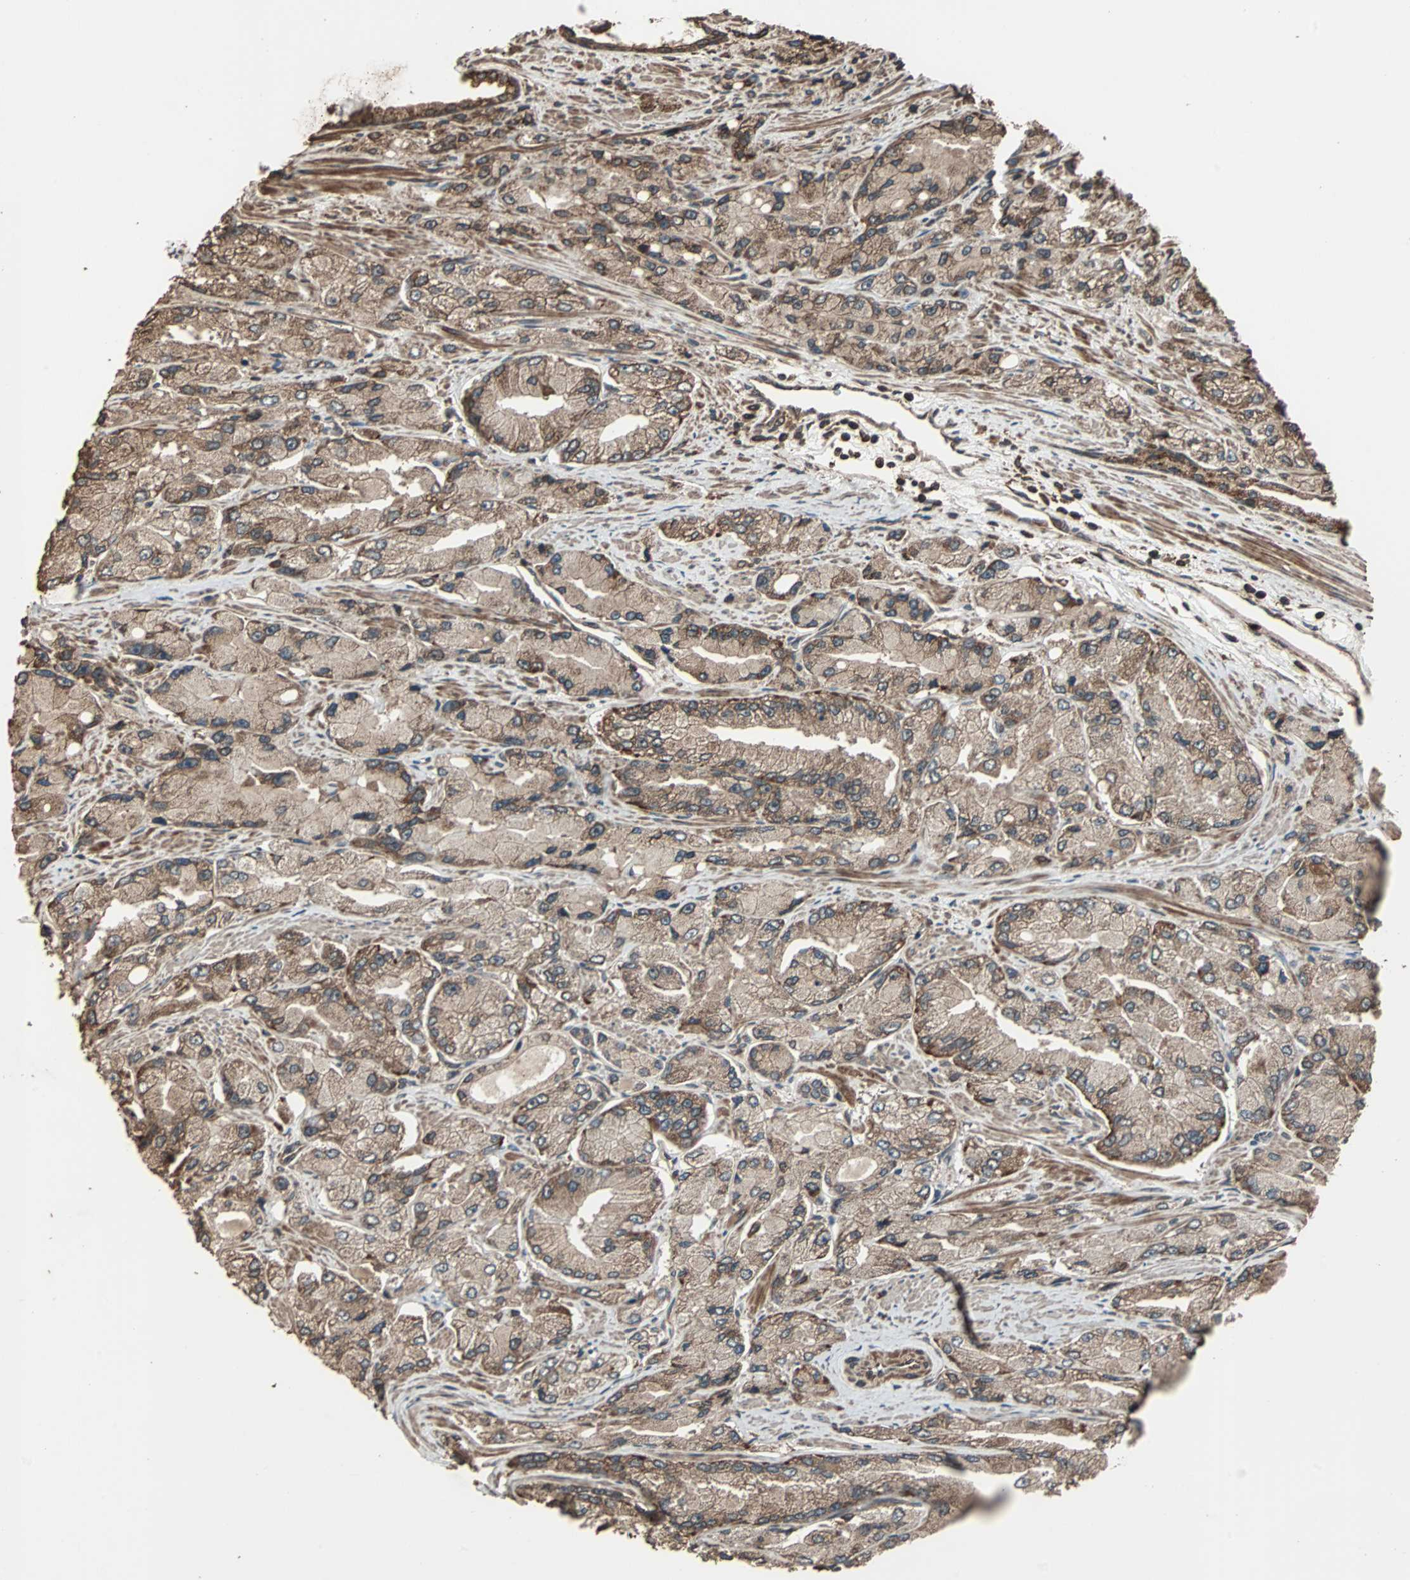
{"staining": {"intensity": "moderate", "quantity": ">75%", "location": "cytoplasmic/membranous"}, "tissue": "prostate cancer", "cell_type": "Tumor cells", "image_type": "cancer", "snomed": [{"axis": "morphology", "description": "Adenocarcinoma, High grade"}, {"axis": "topography", "description": "Prostate"}], "caption": "Prostate adenocarcinoma (high-grade) tissue reveals moderate cytoplasmic/membranous staining in approximately >75% of tumor cells", "gene": "LAMTOR5", "patient": {"sex": "male", "age": 58}}